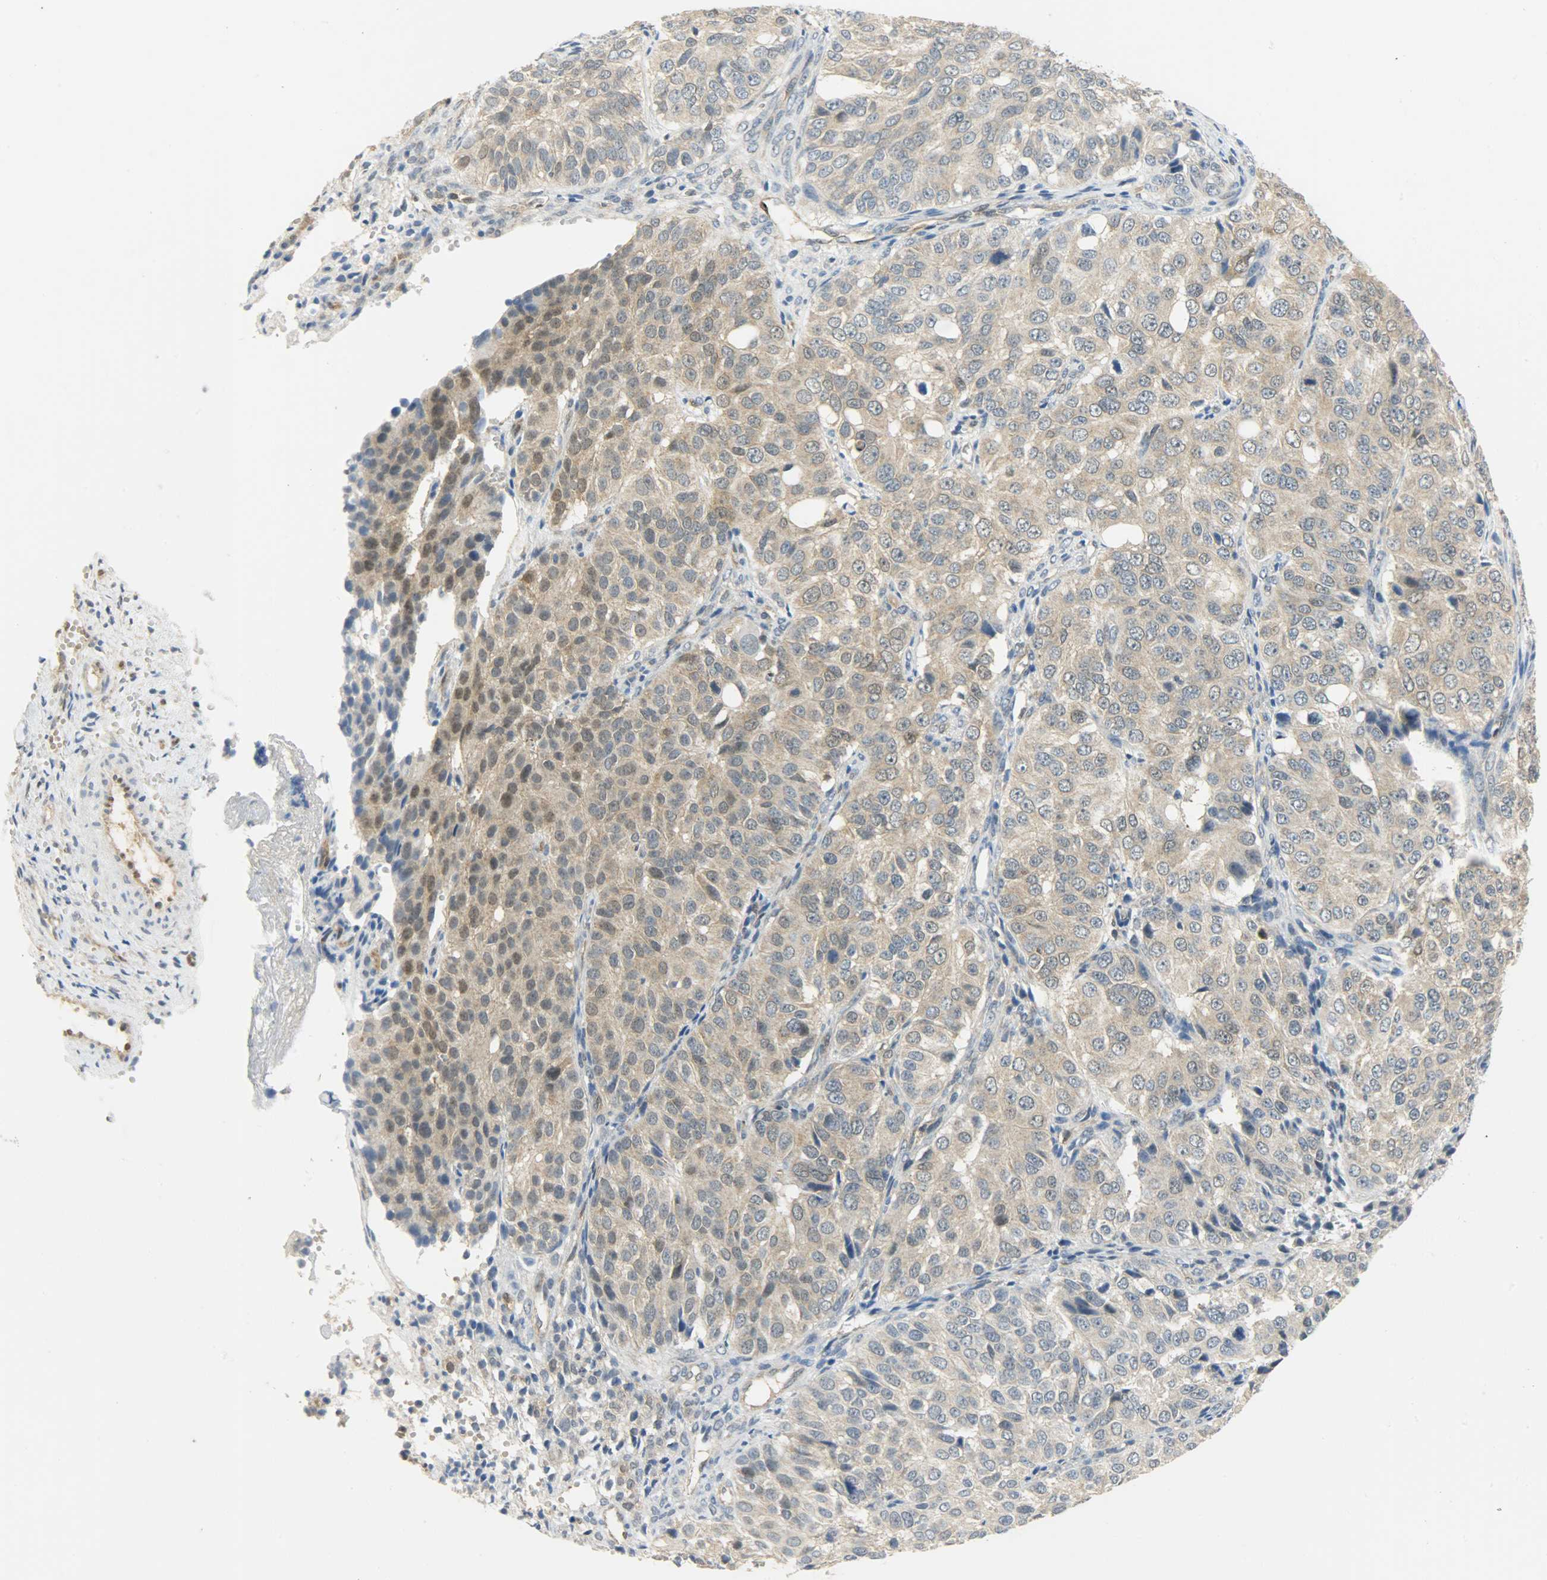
{"staining": {"intensity": "weak", "quantity": ">75%", "location": "cytoplasmic/membranous,nuclear"}, "tissue": "ovarian cancer", "cell_type": "Tumor cells", "image_type": "cancer", "snomed": [{"axis": "morphology", "description": "Carcinoma, endometroid"}, {"axis": "topography", "description": "Ovary"}], "caption": "Immunohistochemical staining of human endometroid carcinoma (ovarian) demonstrates low levels of weak cytoplasmic/membranous and nuclear positivity in about >75% of tumor cells. The protein is shown in brown color, while the nuclei are stained blue.", "gene": "FKBP1A", "patient": {"sex": "female", "age": 51}}